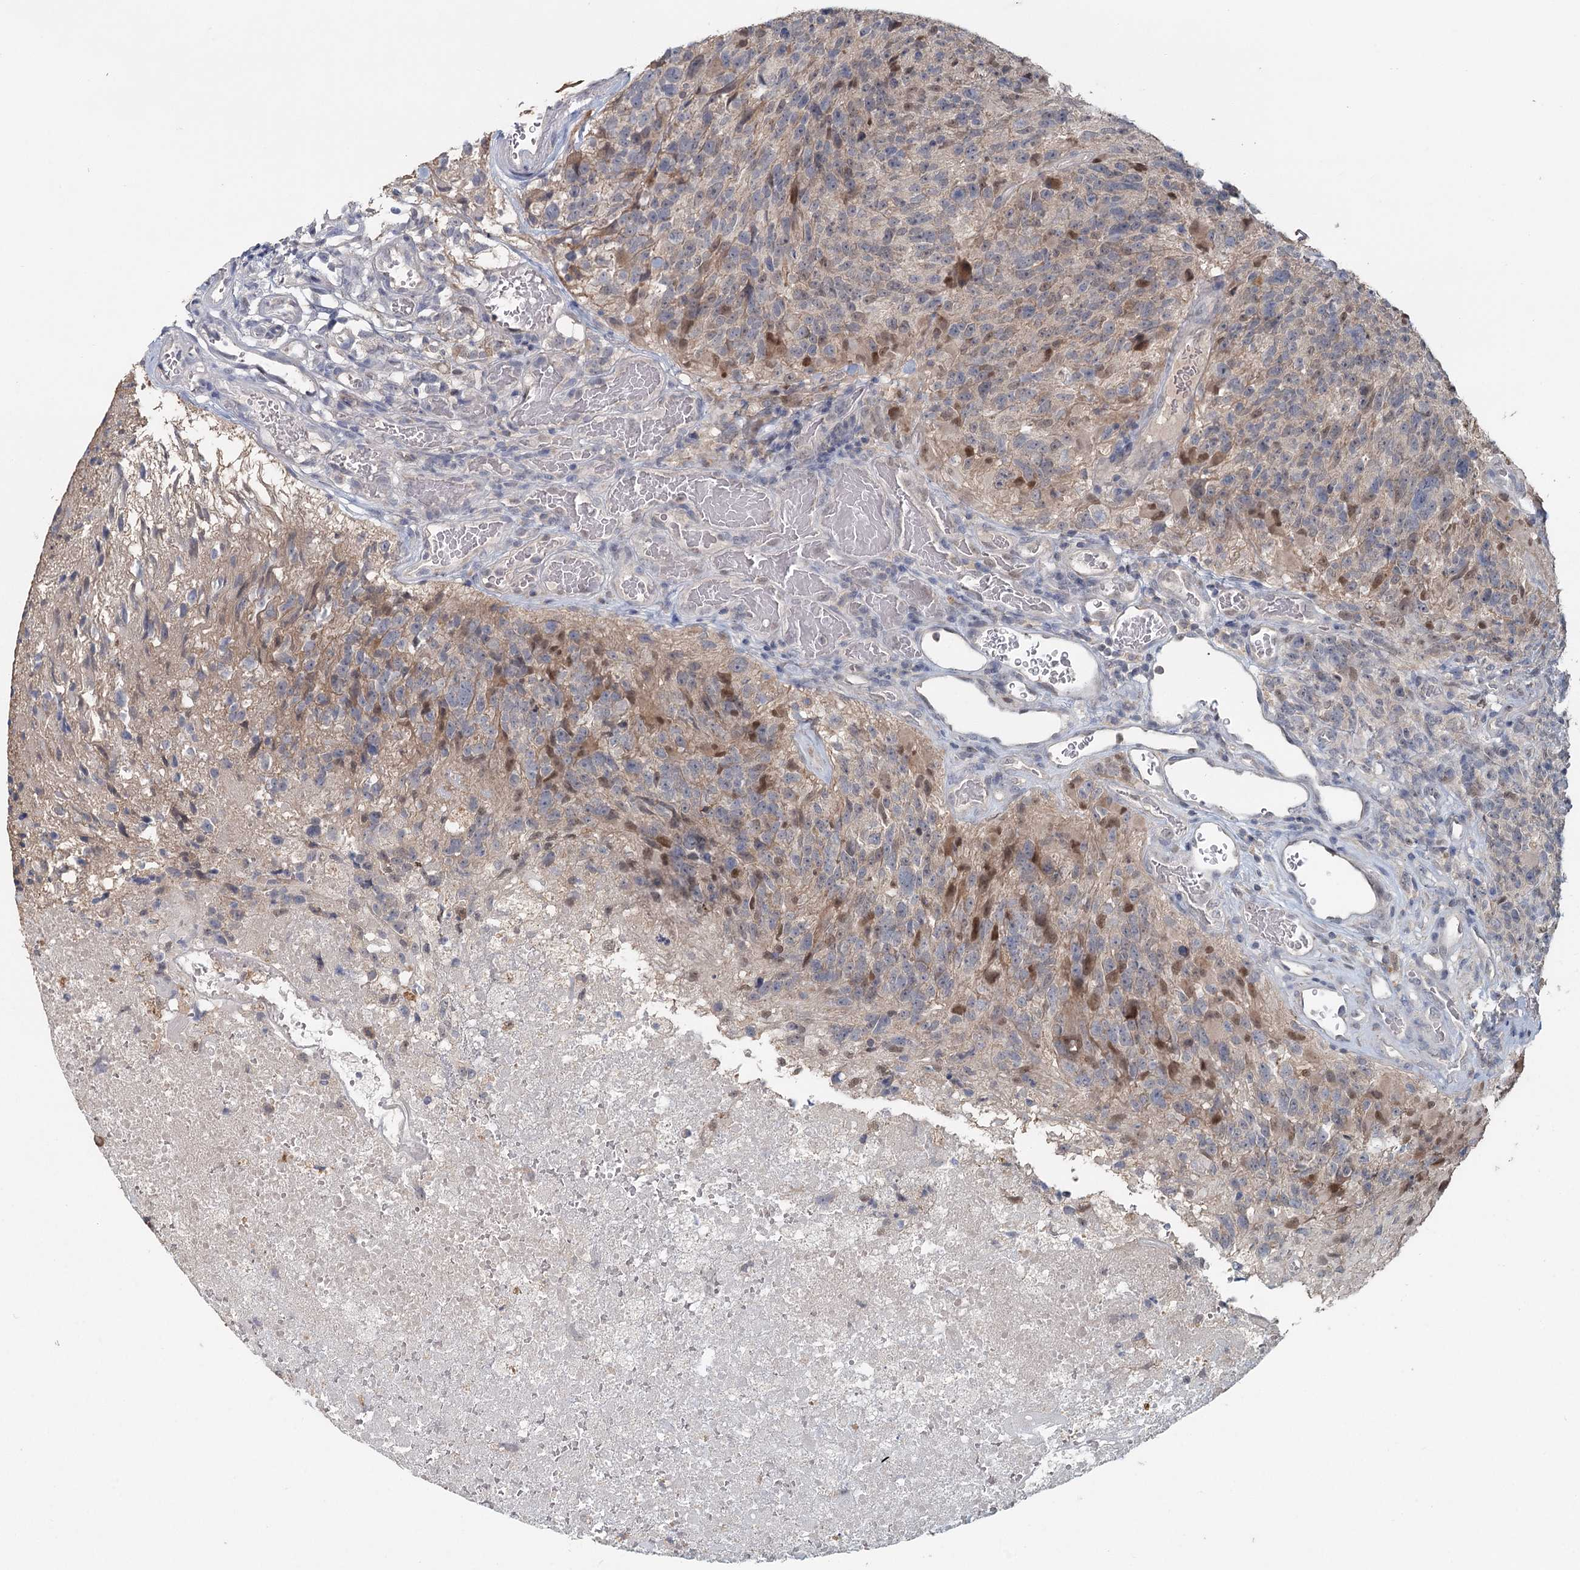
{"staining": {"intensity": "moderate", "quantity": "25%-75%", "location": "nuclear"}, "tissue": "glioma", "cell_type": "Tumor cells", "image_type": "cancer", "snomed": [{"axis": "morphology", "description": "Glioma, malignant, High grade"}, {"axis": "topography", "description": "Brain"}], "caption": "Protein staining of glioma tissue demonstrates moderate nuclear expression in about 25%-75% of tumor cells.", "gene": "ADK", "patient": {"sex": "male", "age": 76}}